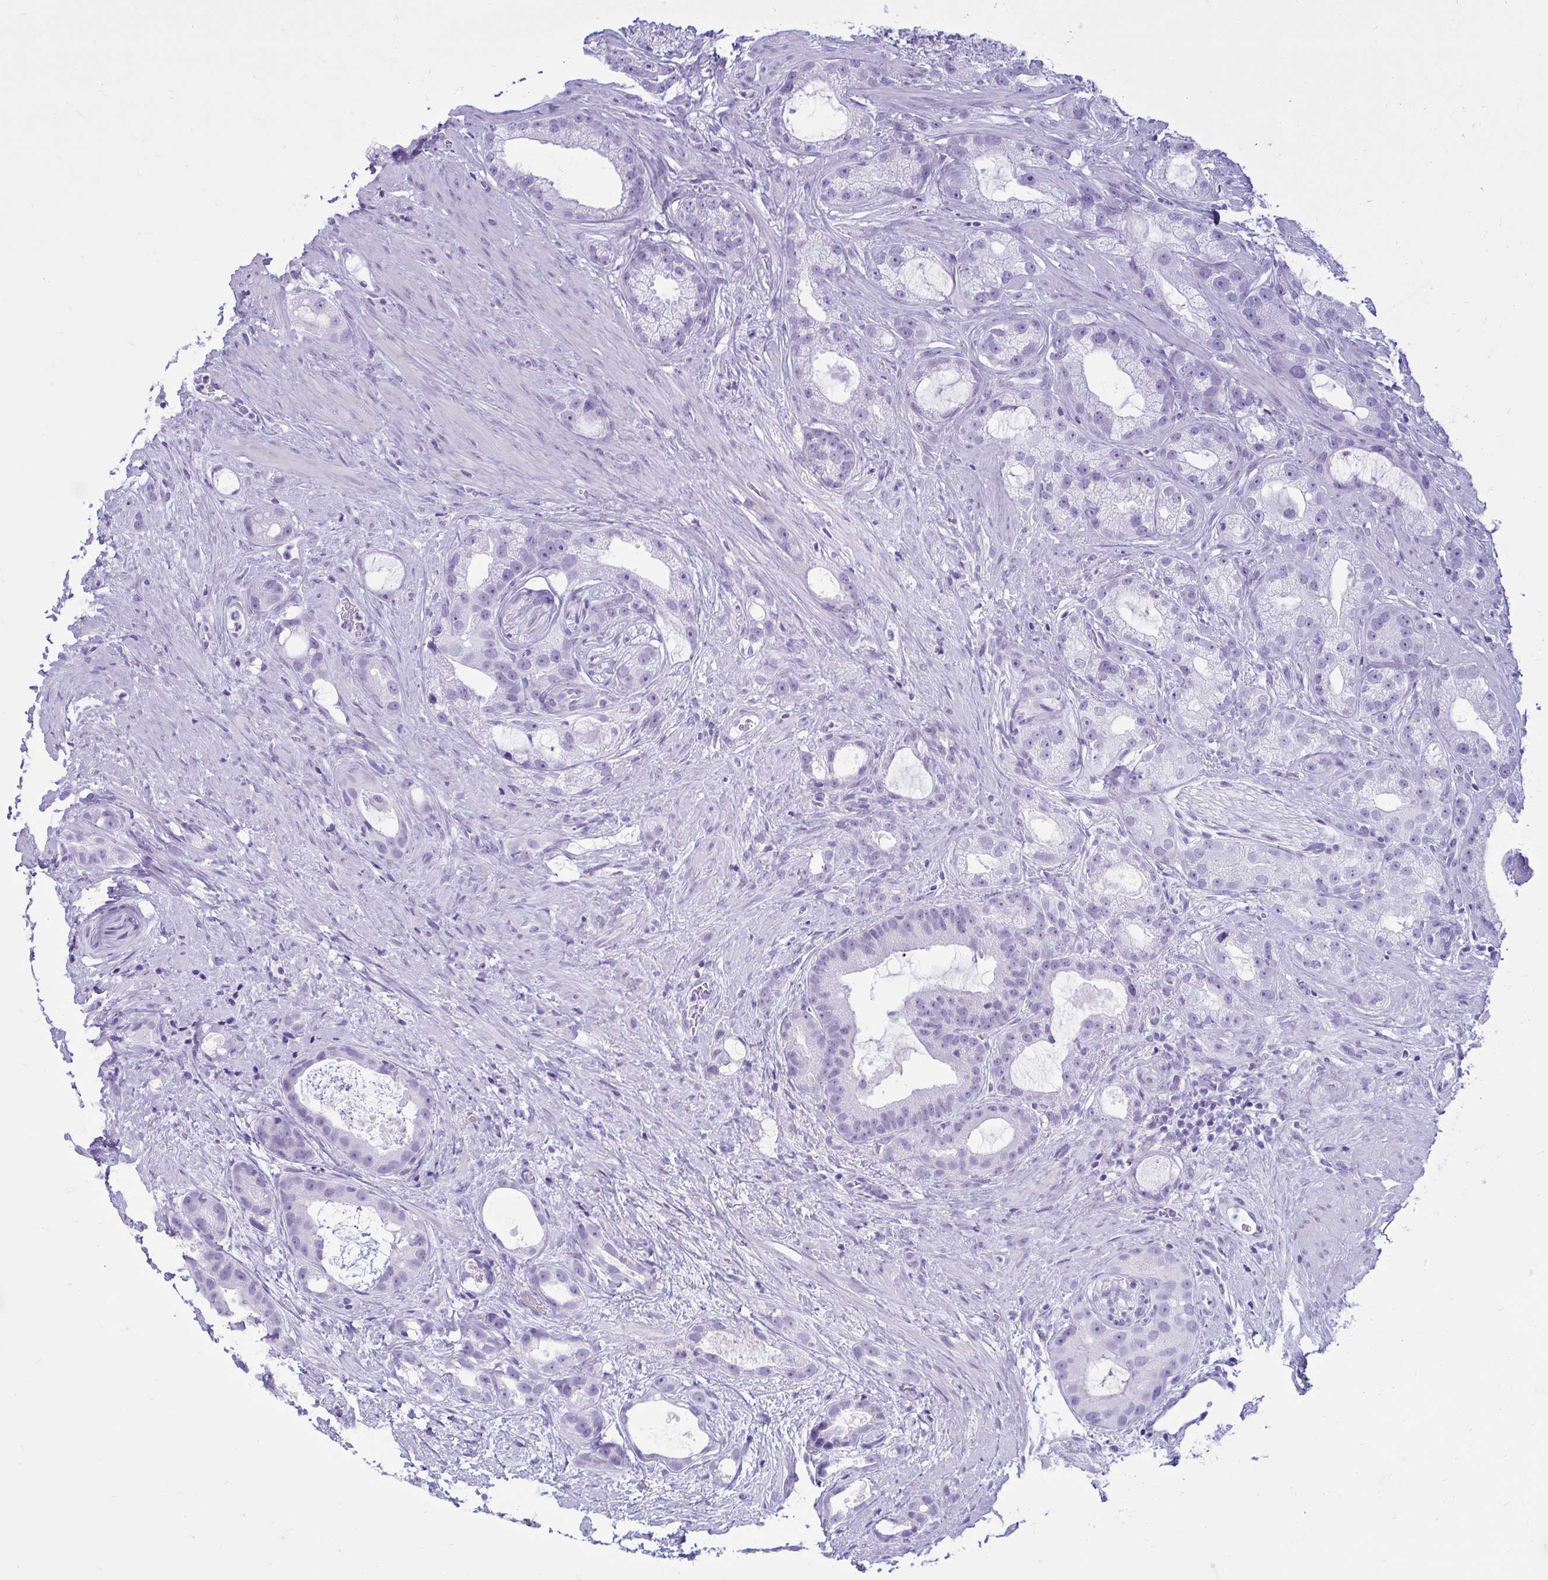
{"staining": {"intensity": "negative", "quantity": "none", "location": "none"}, "tissue": "prostate cancer", "cell_type": "Tumor cells", "image_type": "cancer", "snomed": [{"axis": "morphology", "description": "Adenocarcinoma, High grade"}, {"axis": "topography", "description": "Prostate"}], "caption": "Immunohistochemical staining of prostate cancer (adenocarcinoma (high-grade)) shows no significant positivity in tumor cells.", "gene": "CLGN", "patient": {"sex": "male", "age": 65}}